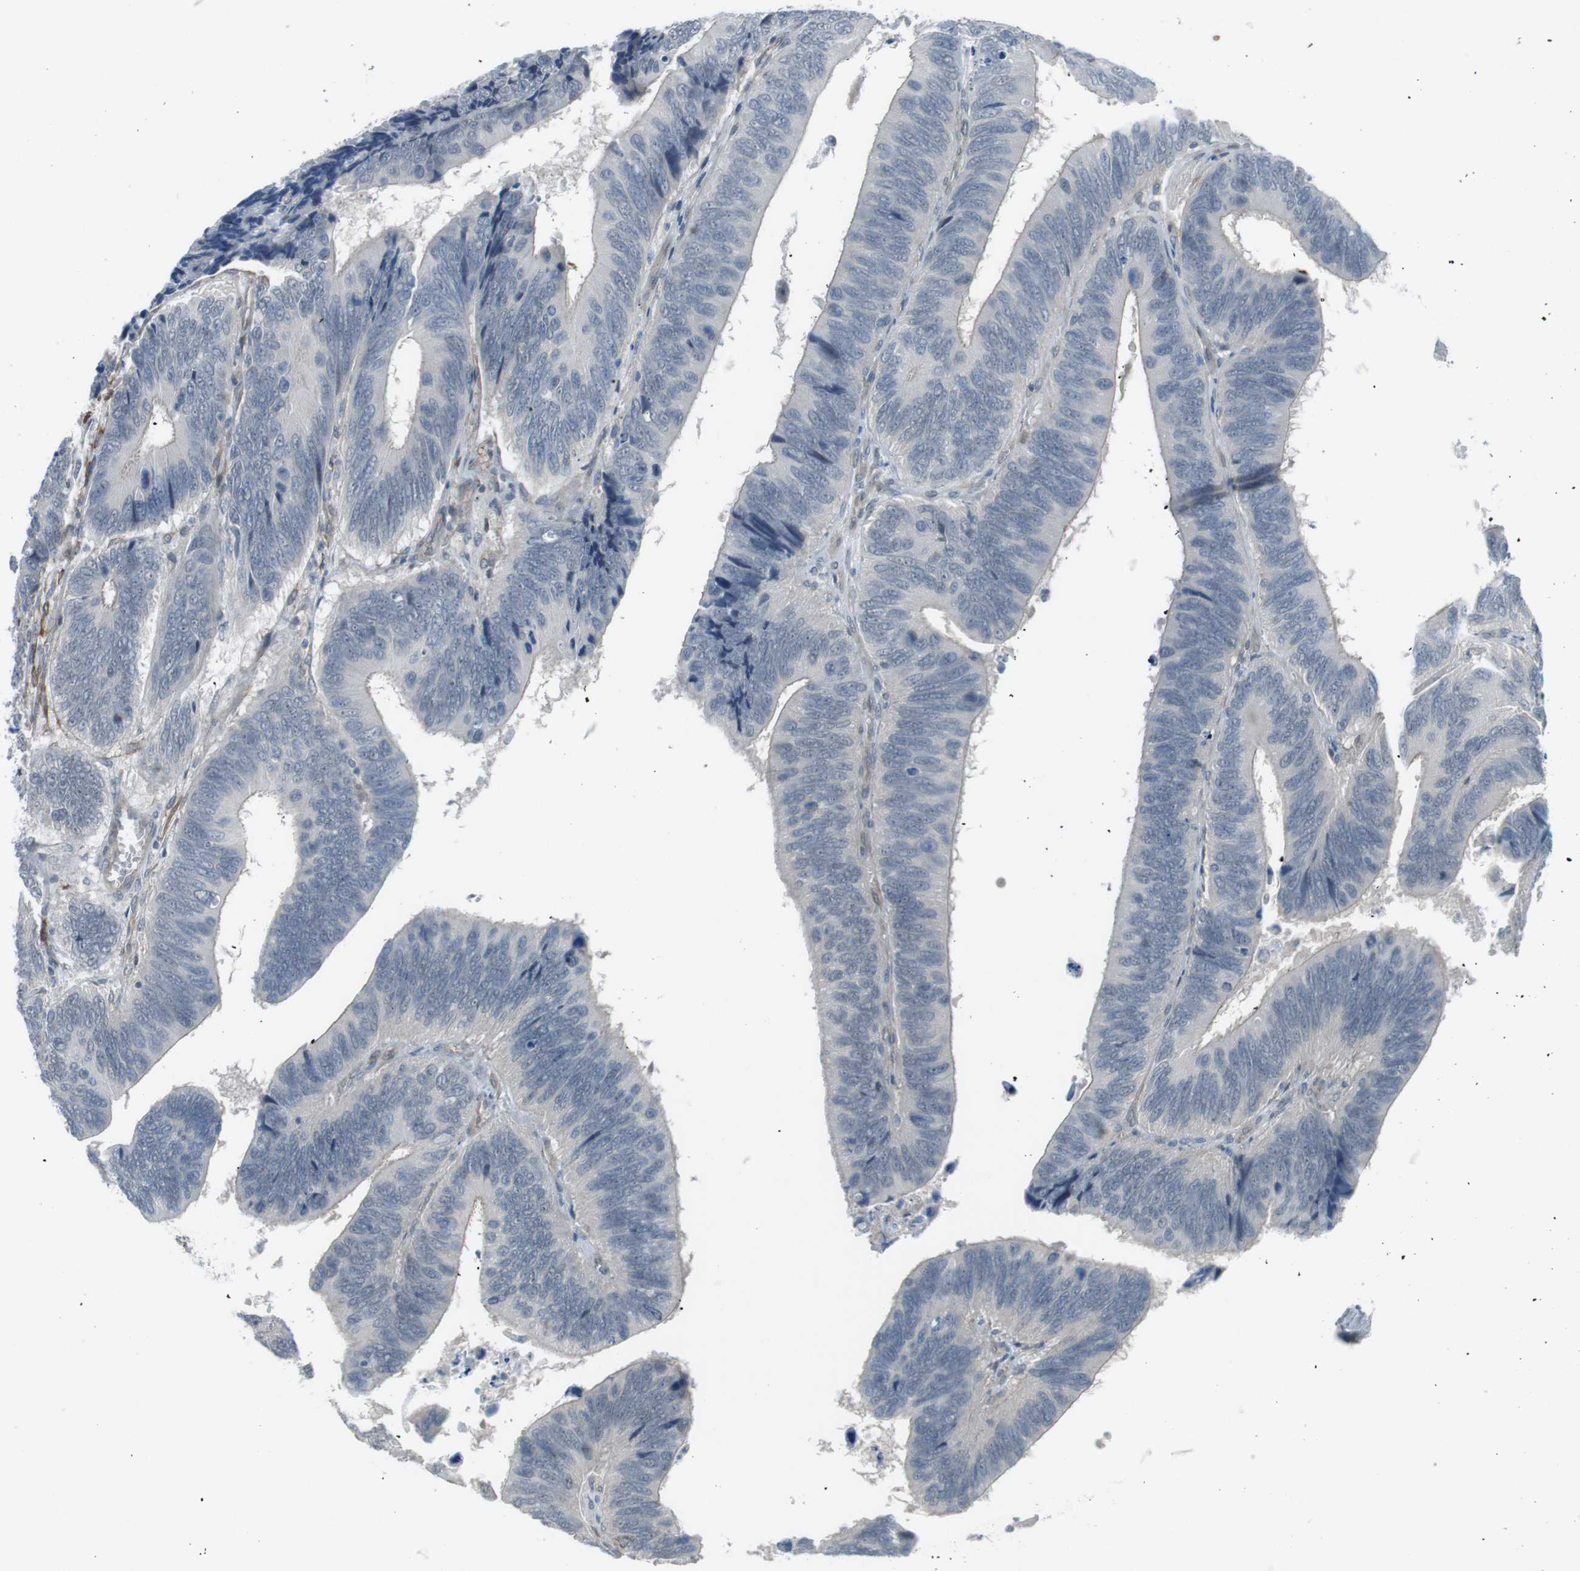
{"staining": {"intensity": "weak", "quantity": "<25%", "location": "cytoplasmic/membranous"}, "tissue": "colorectal cancer", "cell_type": "Tumor cells", "image_type": "cancer", "snomed": [{"axis": "morphology", "description": "Adenocarcinoma, NOS"}, {"axis": "topography", "description": "Colon"}], "caption": "Tumor cells show no significant staining in adenocarcinoma (colorectal).", "gene": "ANK2", "patient": {"sex": "male", "age": 72}}